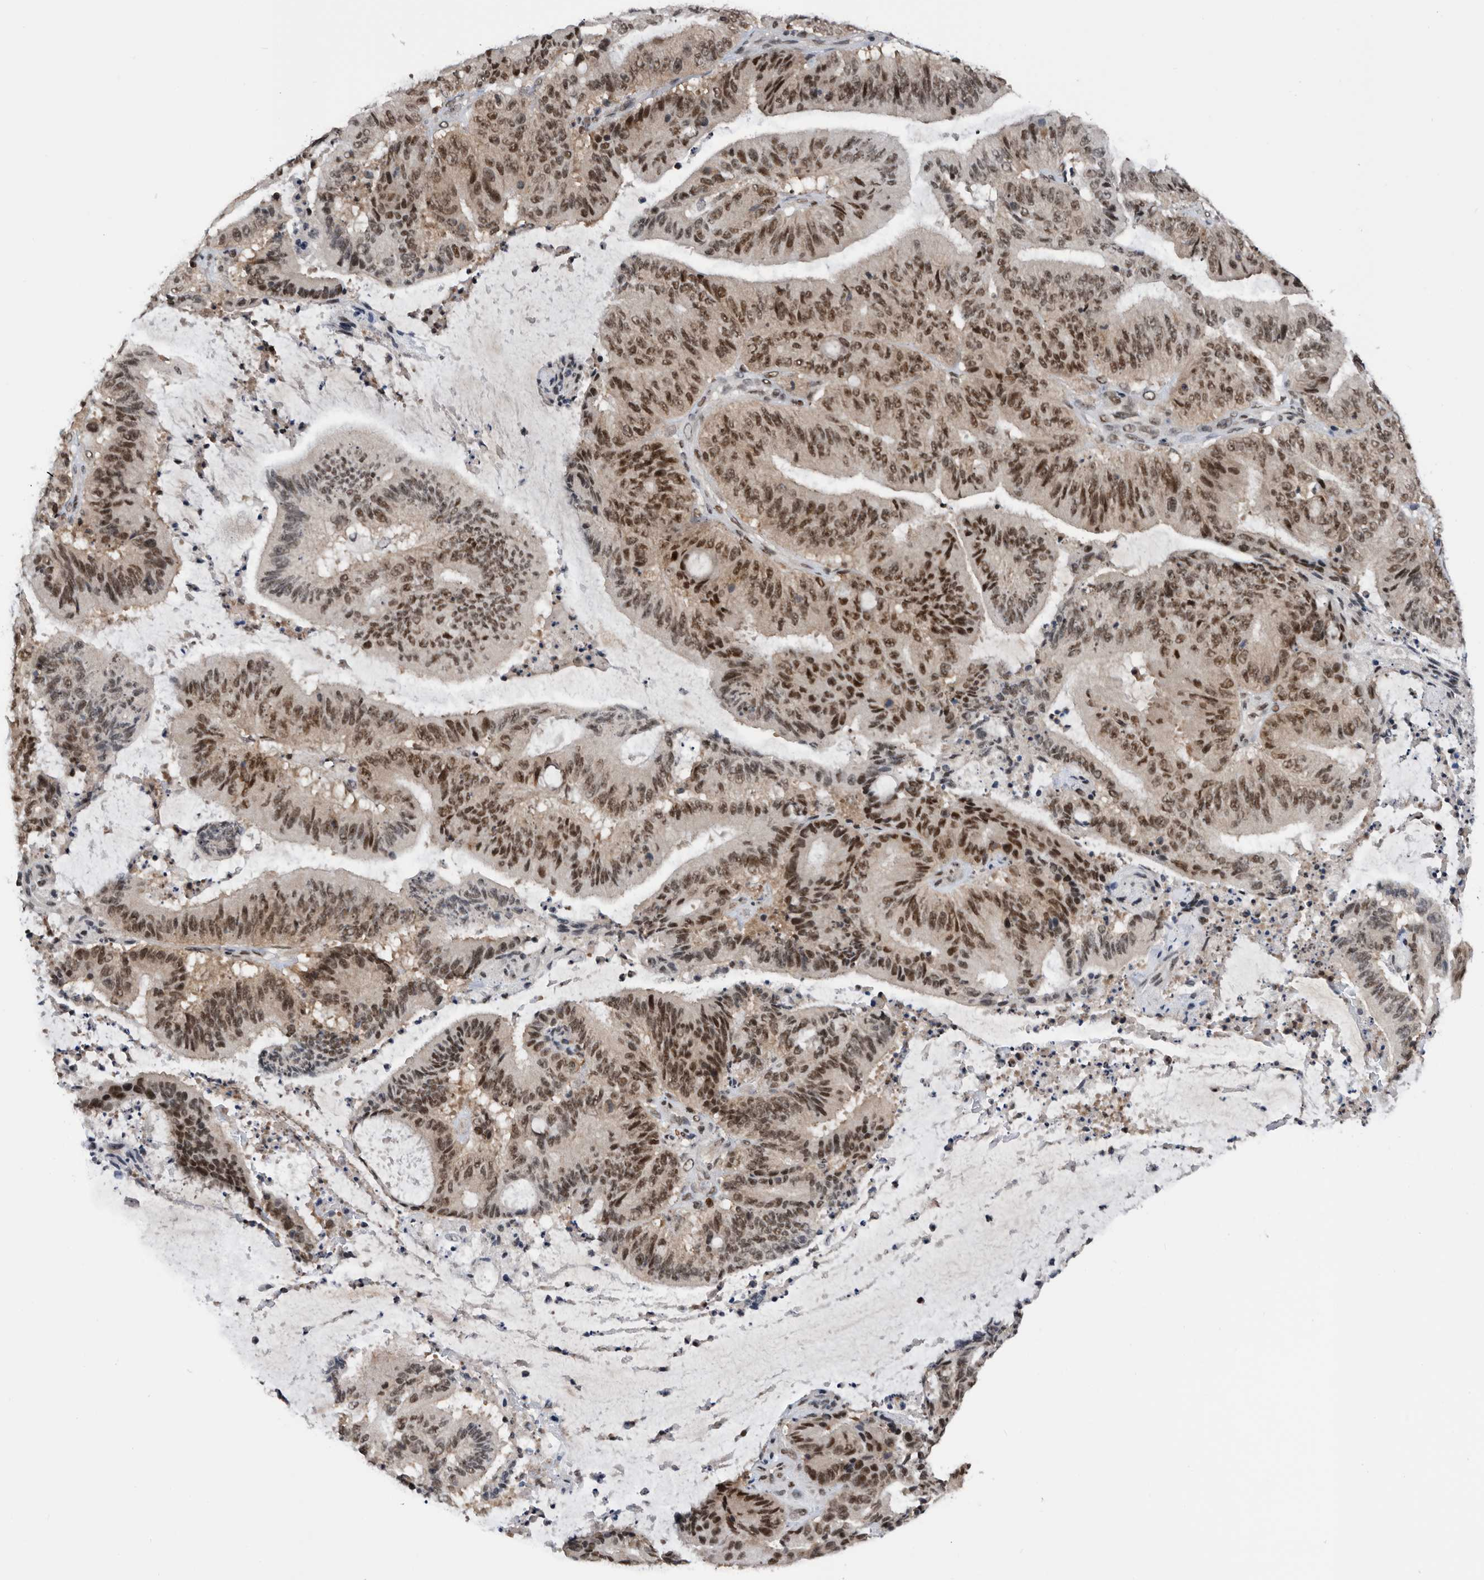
{"staining": {"intensity": "moderate", "quantity": ">75%", "location": "nuclear"}, "tissue": "liver cancer", "cell_type": "Tumor cells", "image_type": "cancer", "snomed": [{"axis": "morphology", "description": "Normal tissue, NOS"}, {"axis": "morphology", "description": "Cholangiocarcinoma"}, {"axis": "topography", "description": "Liver"}, {"axis": "topography", "description": "Peripheral nerve tissue"}], "caption": "Protein expression analysis of liver cholangiocarcinoma reveals moderate nuclear expression in approximately >75% of tumor cells.", "gene": "ZNF260", "patient": {"sex": "female", "age": 73}}